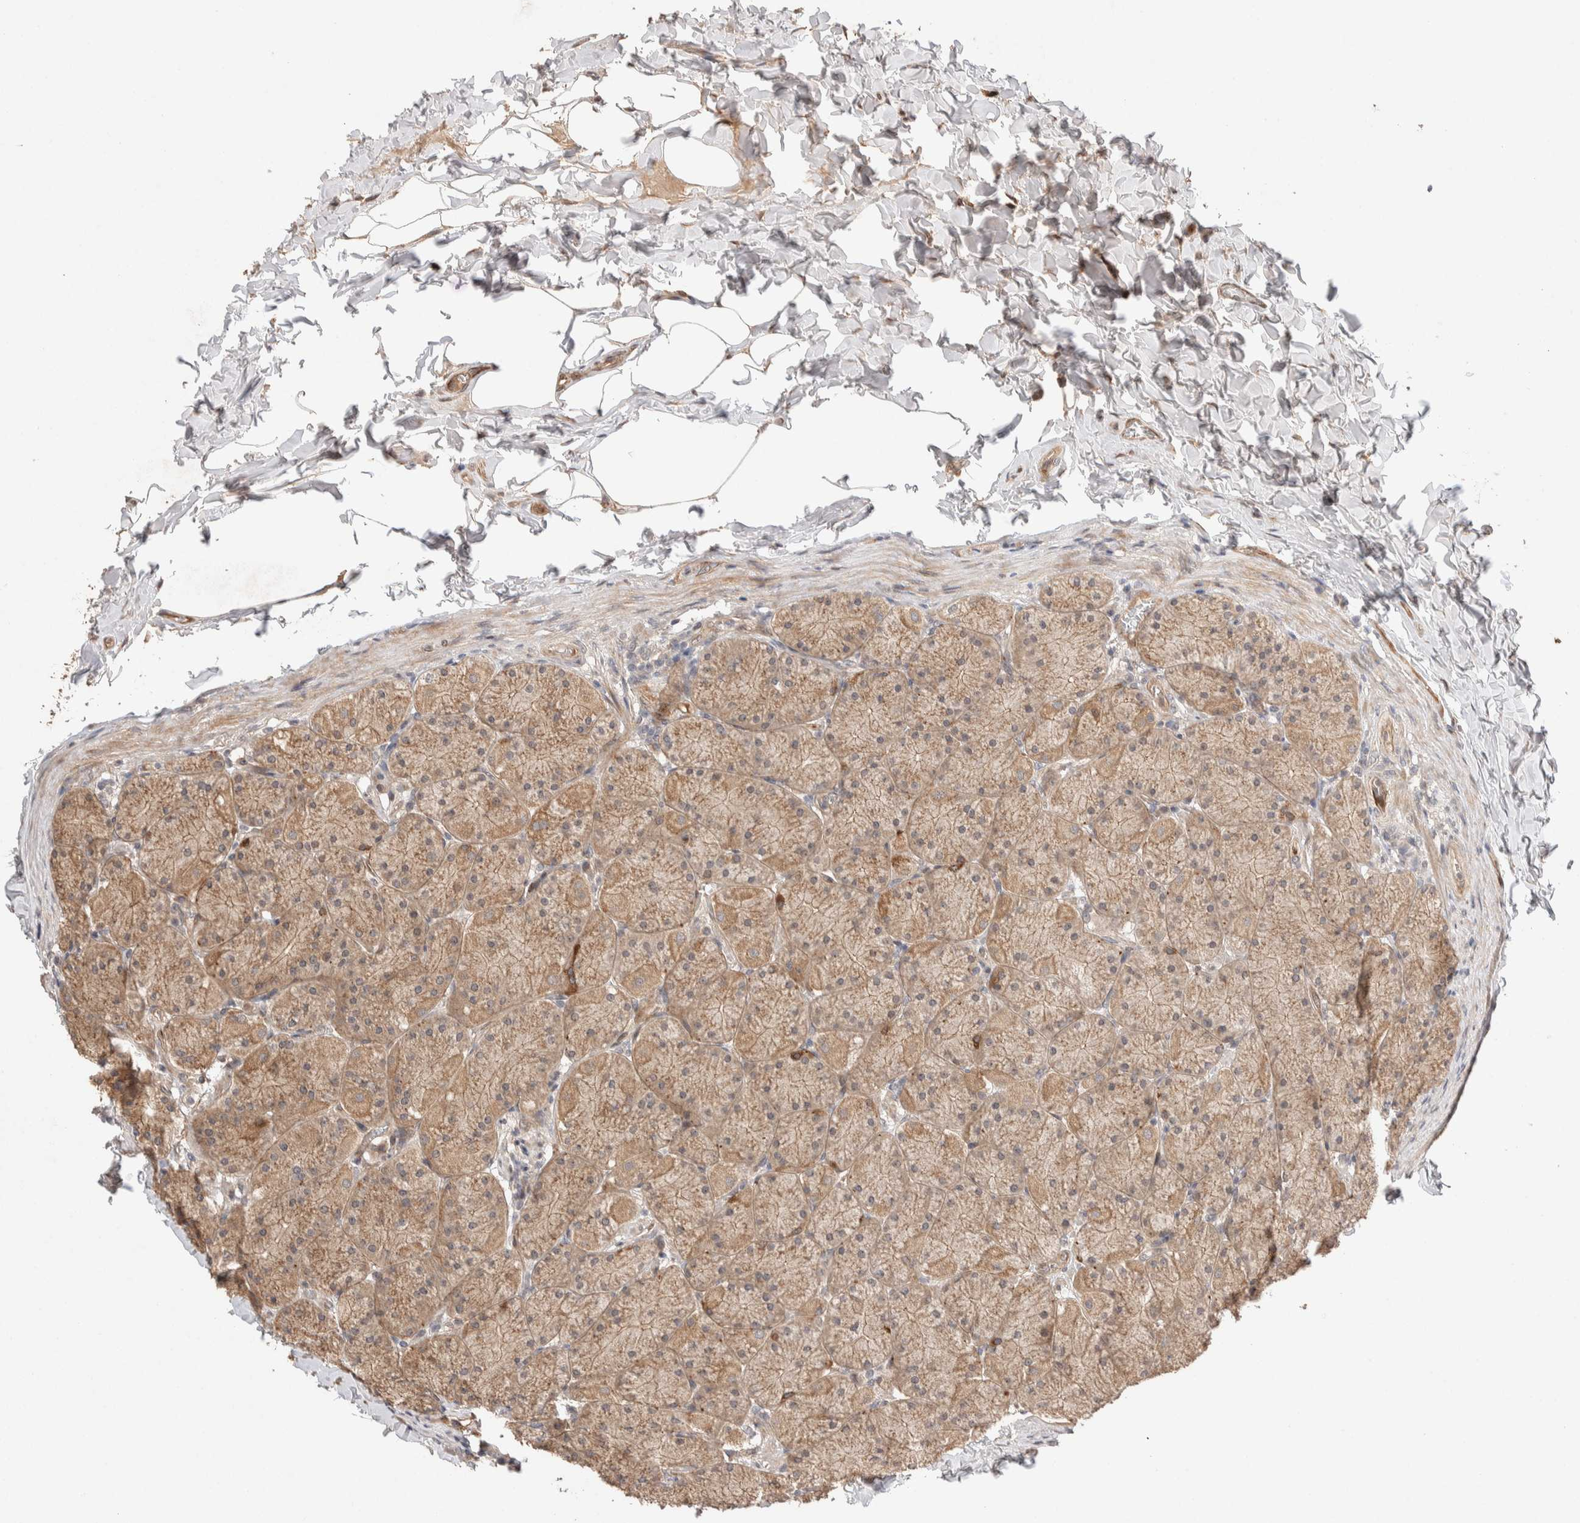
{"staining": {"intensity": "moderate", "quantity": ">75%", "location": "cytoplasmic/membranous"}, "tissue": "stomach", "cell_type": "Glandular cells", "image_type": "normal", "snomed": [{"axis": "morphology", "description": "Normal tissue, NOS"}, {"axis": "topography", "description": "Stomach, upper"}], "caption": "An IHC micrograph of normal tissue is shown. Protein staining in brown highlights moderate cytoplasmic/membranous positivity in stomach within glandular cells. (brown staining indicates protein expression, while blue staining denotes nuclei).", "gene": "PRDM15", "patient": {"sex": "female", "age": 56}}